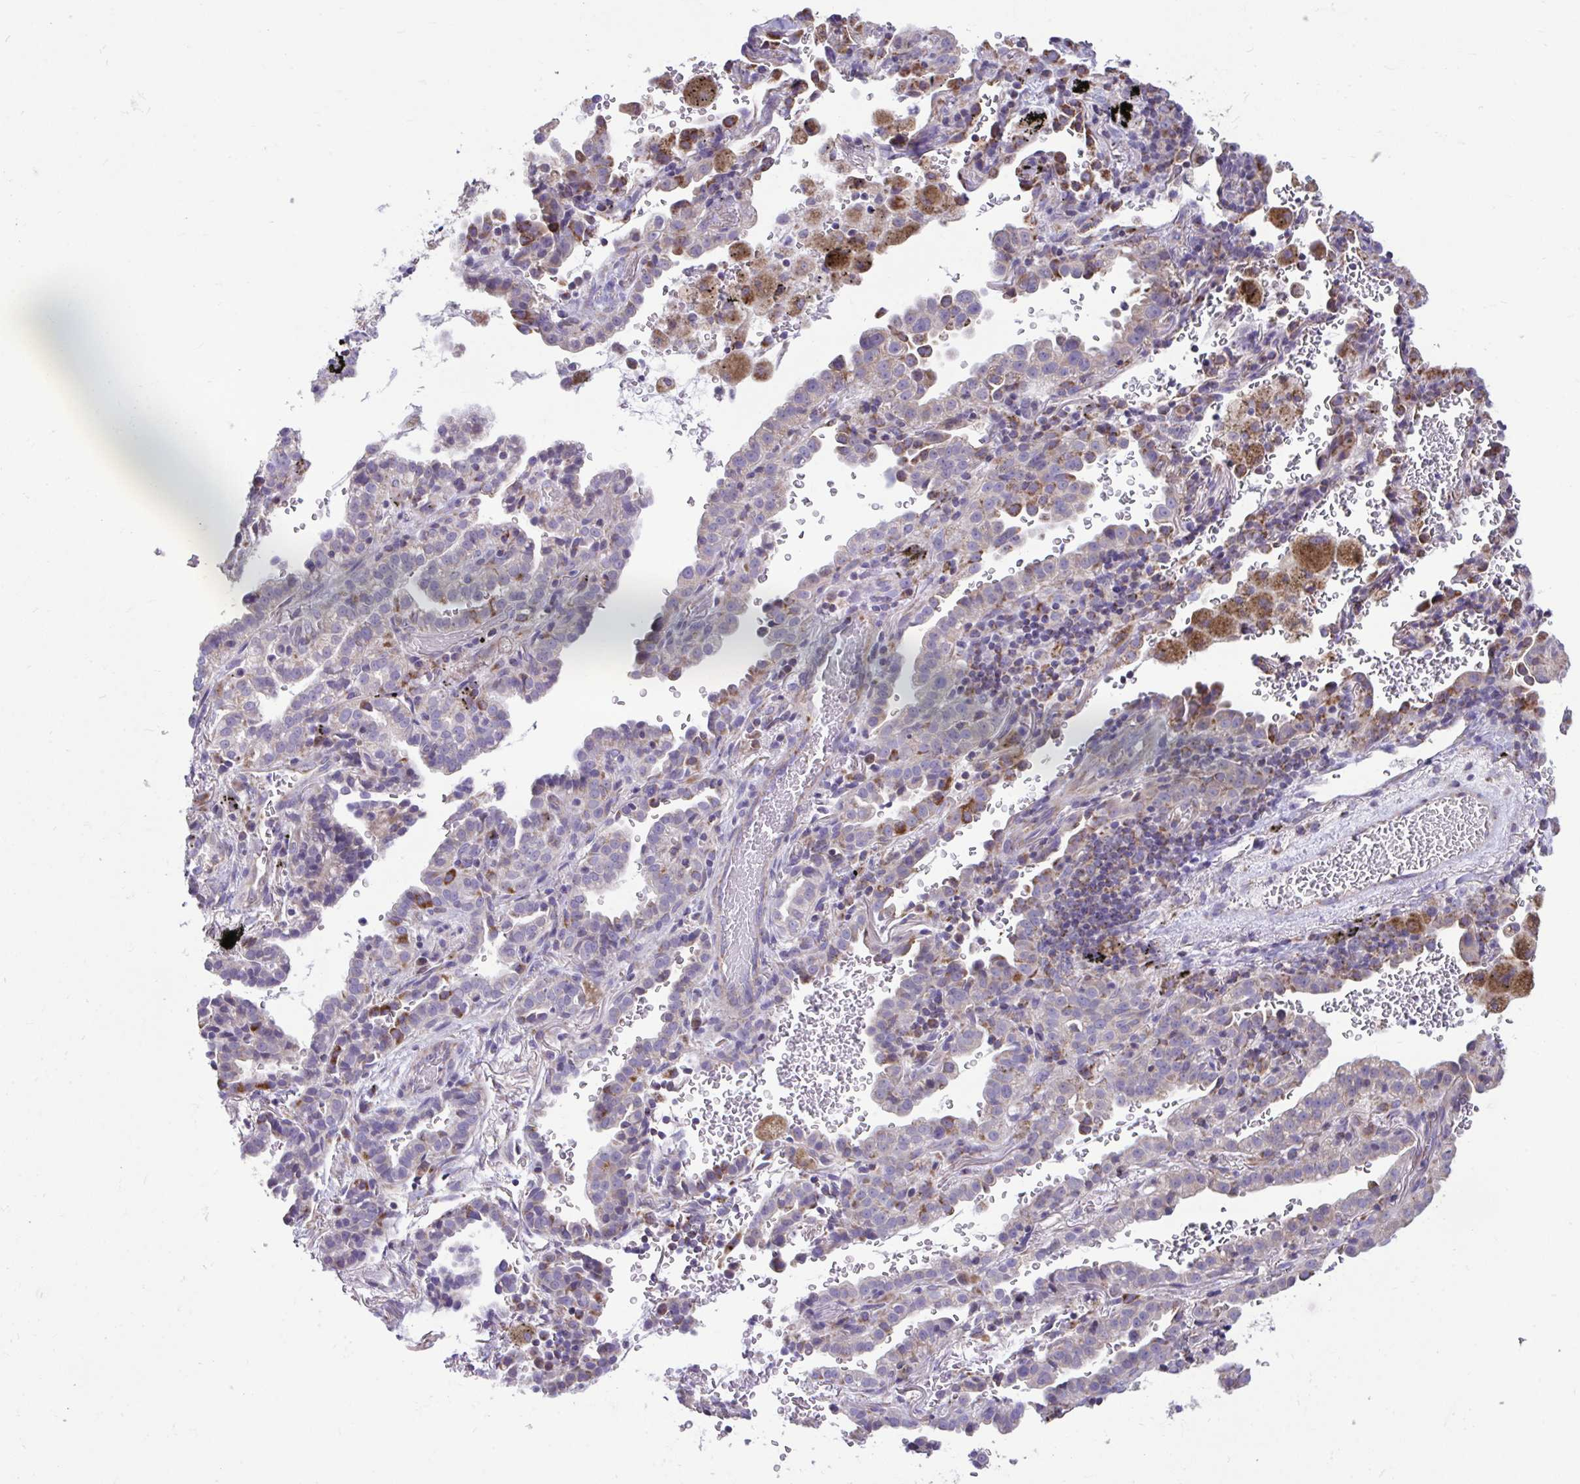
{"staining": {"intensity": "weak", "quantity": "25%-75%", "location": "cytoplasmic/membranous"}, "tissue": "lung cancer", "cell_type": "Tumor cells", "image_type": "cancer", "snomed": [{"axis": "morphology", "description": "Adenocarcinoma, NOS"}, {"axis": "topography", "description": "Lymph node"}, {"axis": "topography", "description": "Lung"}], "caption": "This image displays IHC staining of human lung cancer, with low weak cytoplasmic/membranous positivity in approximately 25%-75% of tumor cells.", "gene": "LINGO4", "patient": {"sex": "male", "age": 66}}